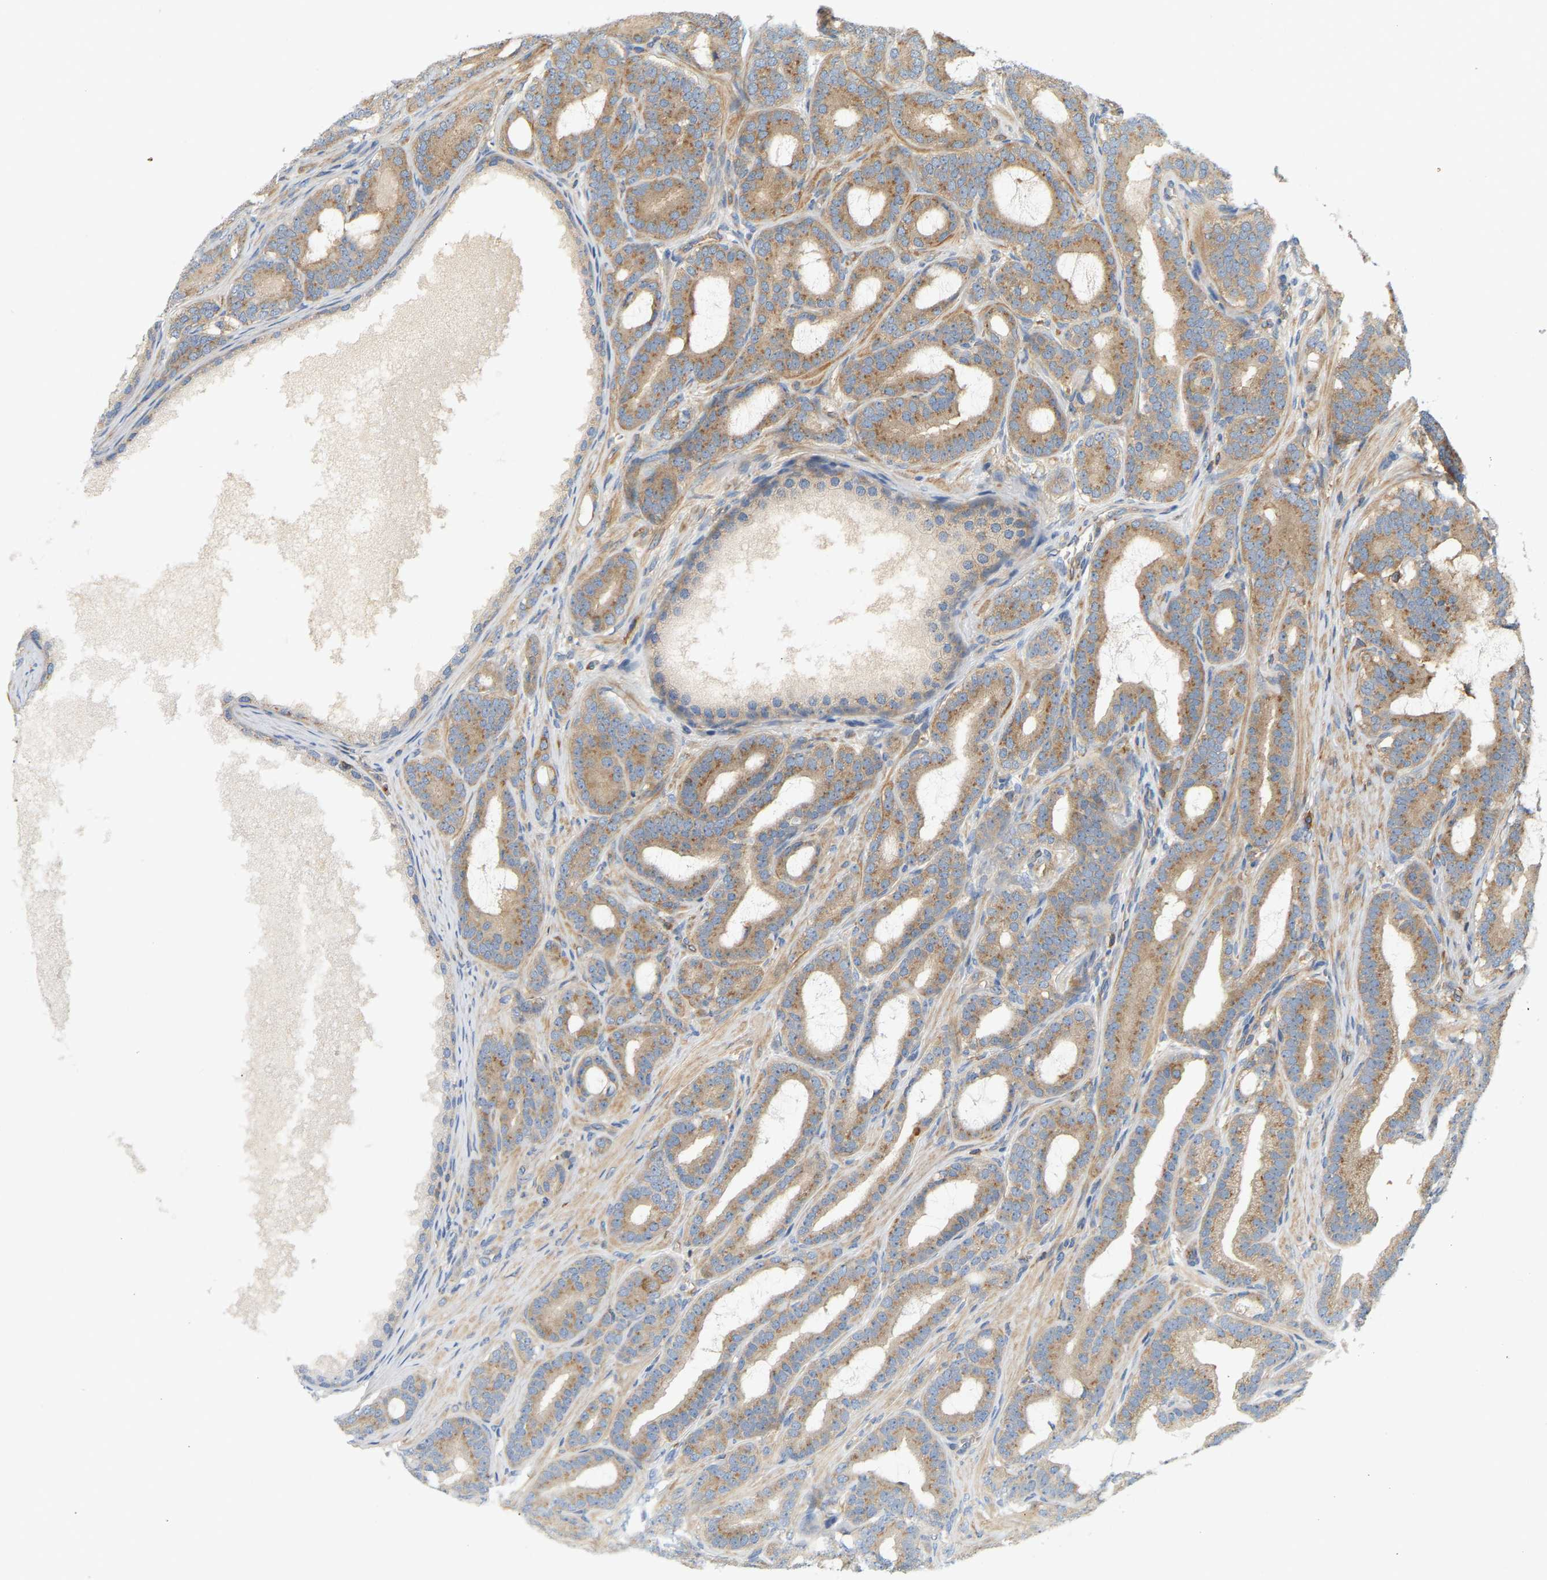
{"staining": {"intensity": "moderate", "quantity": ">75%", "location": "cytoplasmic/membranous"}, "tissue": "prostate cancer", "cell_type": "Tumor cells", "image_type": "cancer", "snomed": [{"axis": "morphology", "description": "Adenocarcinoma, High grade"}, {"axis": "topography", "description": "Prostate"}], "caption": "Prostate adenocarcinoma (high-grade) was stained to show a protein in brown. There is medium levels of moderate cytoplasmic/membranous staining in approximately >75% of tumor cells.", "gene": "AKAP13", "patient": {"sex": "male", "age": 60}}